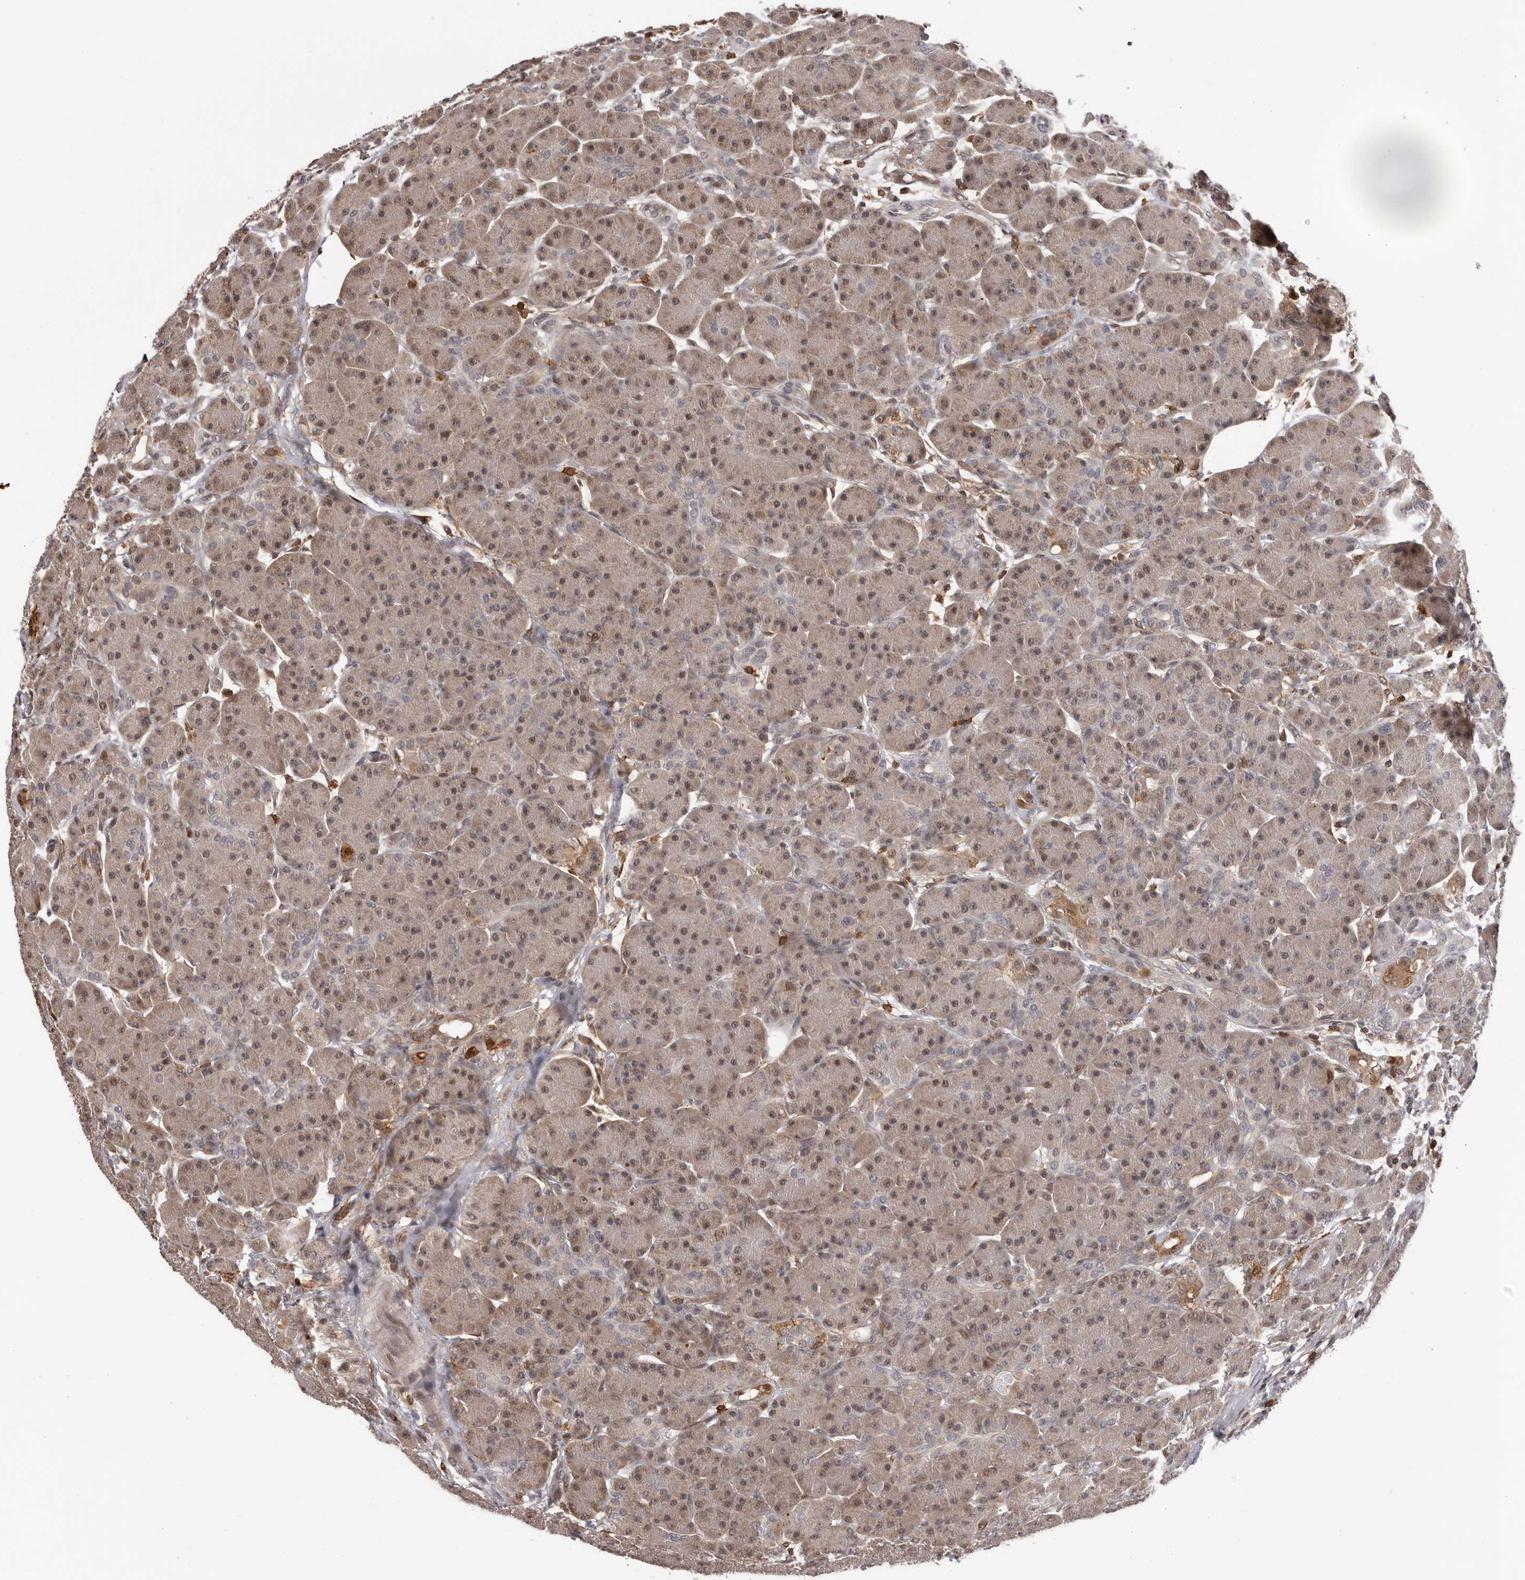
{"staining": {"intensity": "weak", "quantity": ">75%", "location": "cytoplasmic/membranous,nuclear"}, "tissue": "pancreas", "cell_type": "Exocrine glandular cells", "image_type": "normal", "snomed": [{"axis": "morphology", "description": "Normal tissue, NOS"}, {"axis": "topography", "description": "Pancreas"}], "caption": "Weak cytoplasmic/membranous,nuclear staining is seen in approximately >75% of exocrine glandular cells in unremarkable pancreas. The staining is performed using DAB brown chromogen to label protein expression. The nuclei are counter-stained blue using hematoxylin.", "gene": "PRR12", "patient": {"sex": "male", "age": 63}}